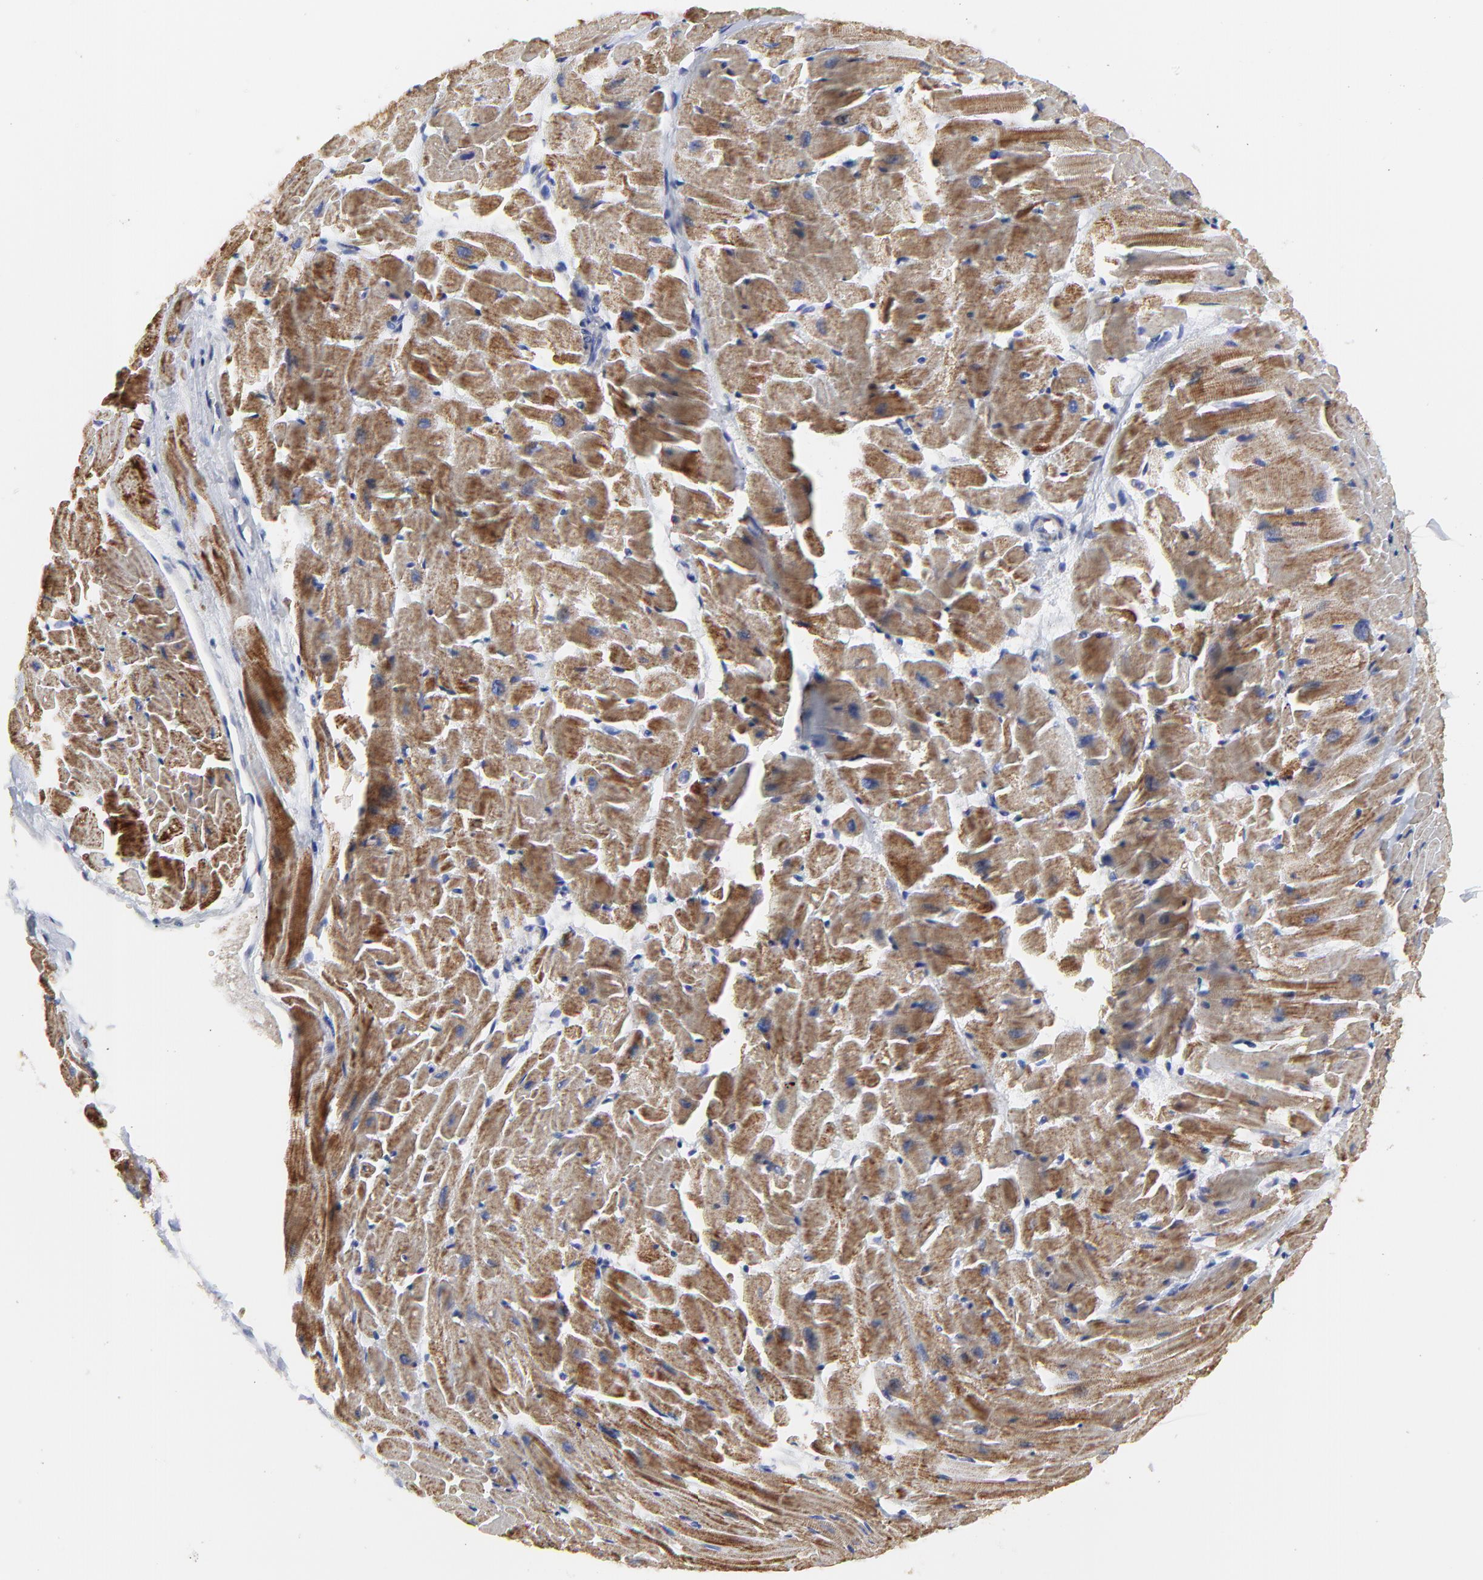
{"staining": {"intensity": "strong", "quantity": ">75%", "location": "cytoplasmic/membranous"}, "tissue": "heart muscle", "cell_type": "Cardiomyocytes", "image_type": "normal", "snomed": [{"axis": "morphology", "description": "Normal tissue, NOS"}, {"axis": "topography", "description": "Heart"}], "caption": "Protein staining displays strong cytoplasmic/membranous positivity in approximately >75% of cardiomyocytes in unremarkable heart muscle.", "gene": "NCAPH", "patient": {"sex": "female", "age": 19}}